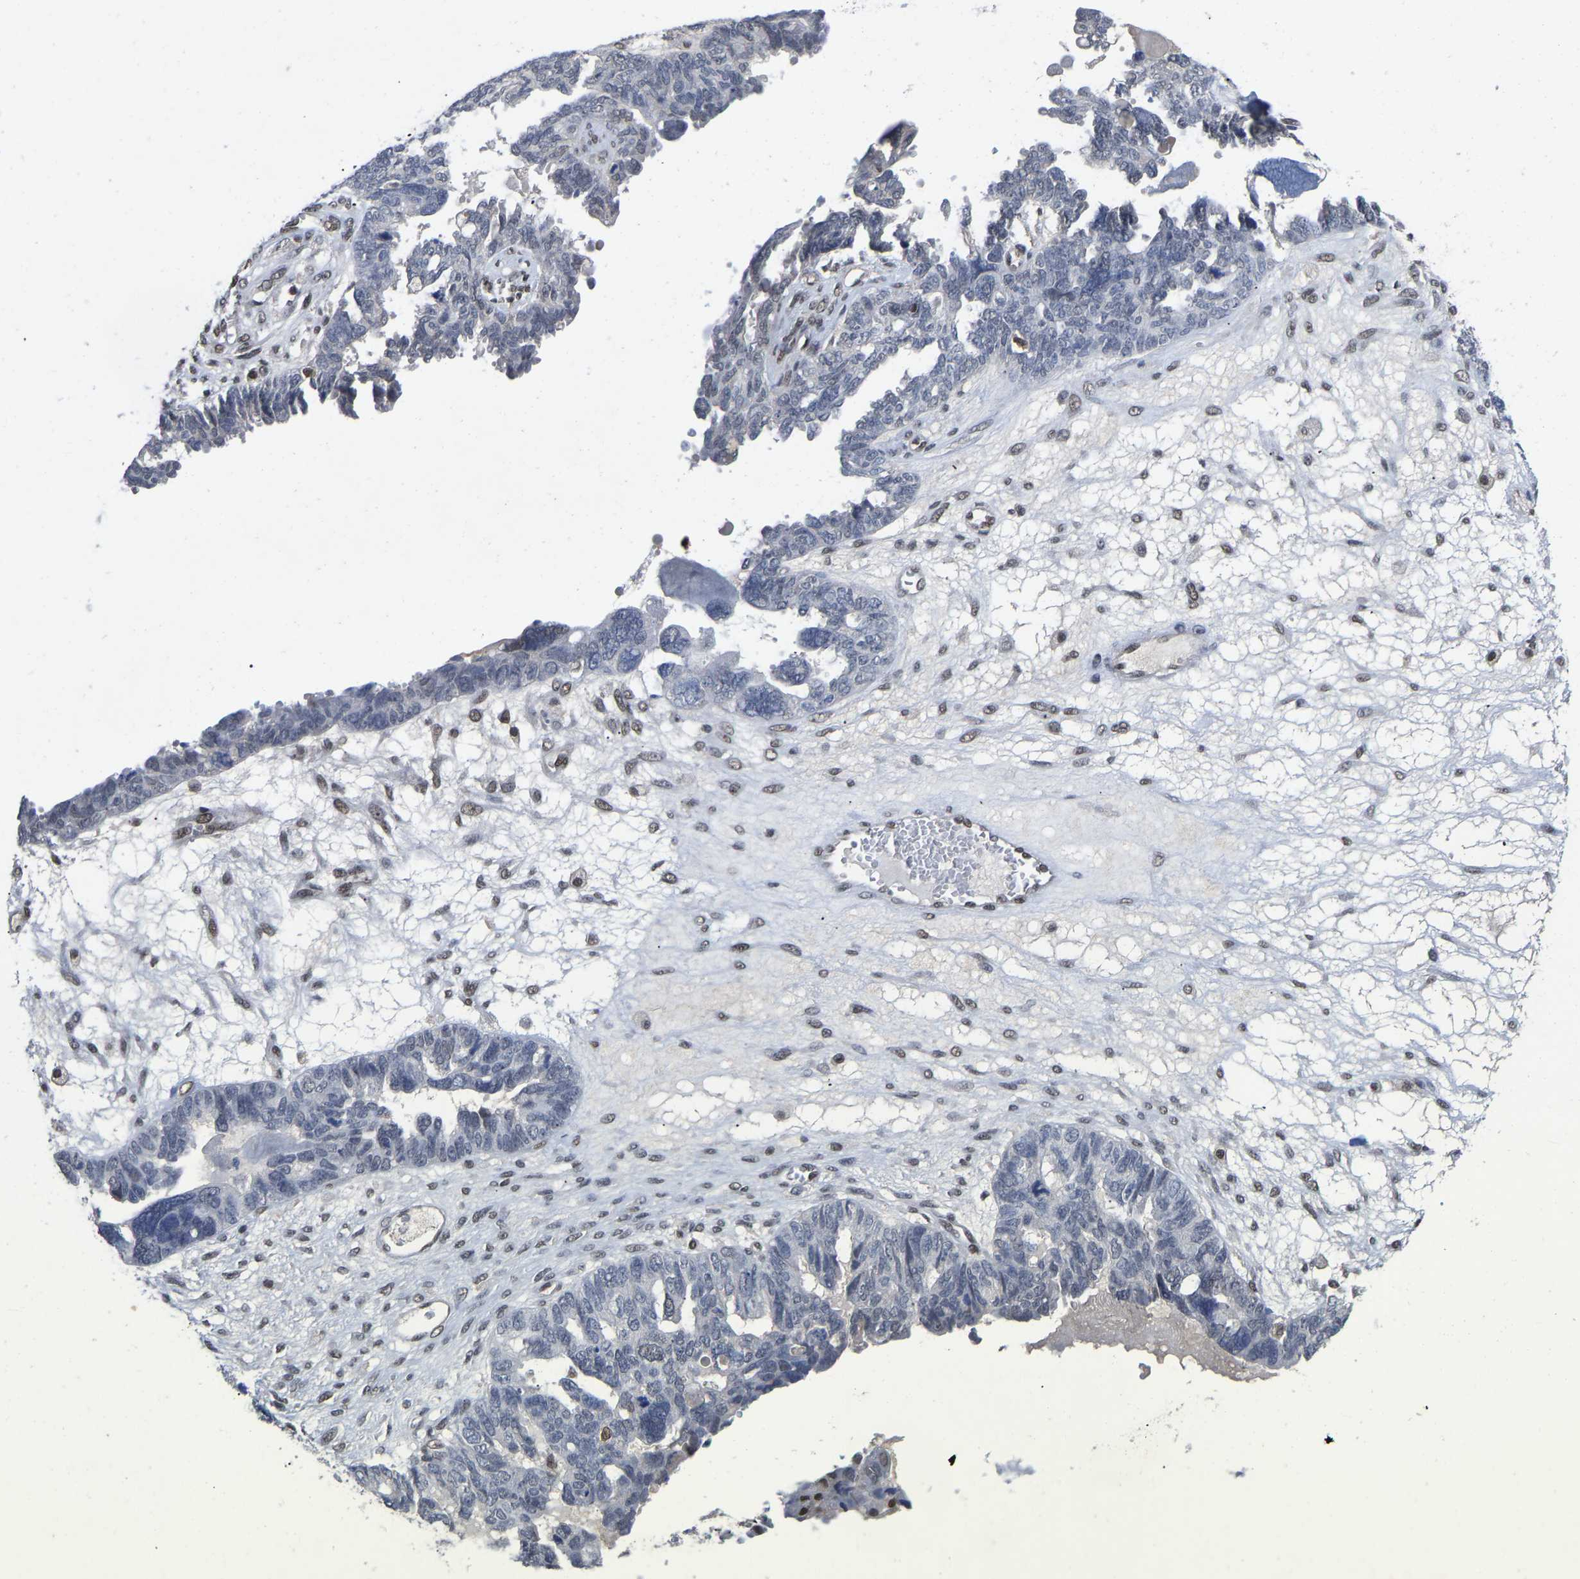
{"staining": {"intensity": "weak", "quantity": "<25%", "location": "nuclear"}, "tissue": "ovarian cancer", "cell_type": "Tumor cells", "image_type": "cancer", "snomed": [{"axis": "morphology", "description": "Cystadenocarcinoma, serous, NOS"}, {"axis": "topography", "description": "Ovary"}], "caption": "DAB (3,3'-diaminobenzidine) immunohistochemical staining of human ovarian serous cystadenocarcinoma shows no significant positivity in tumor cells.", "gene": "QKI", "patient": {"sex": "female", "age": 79}}